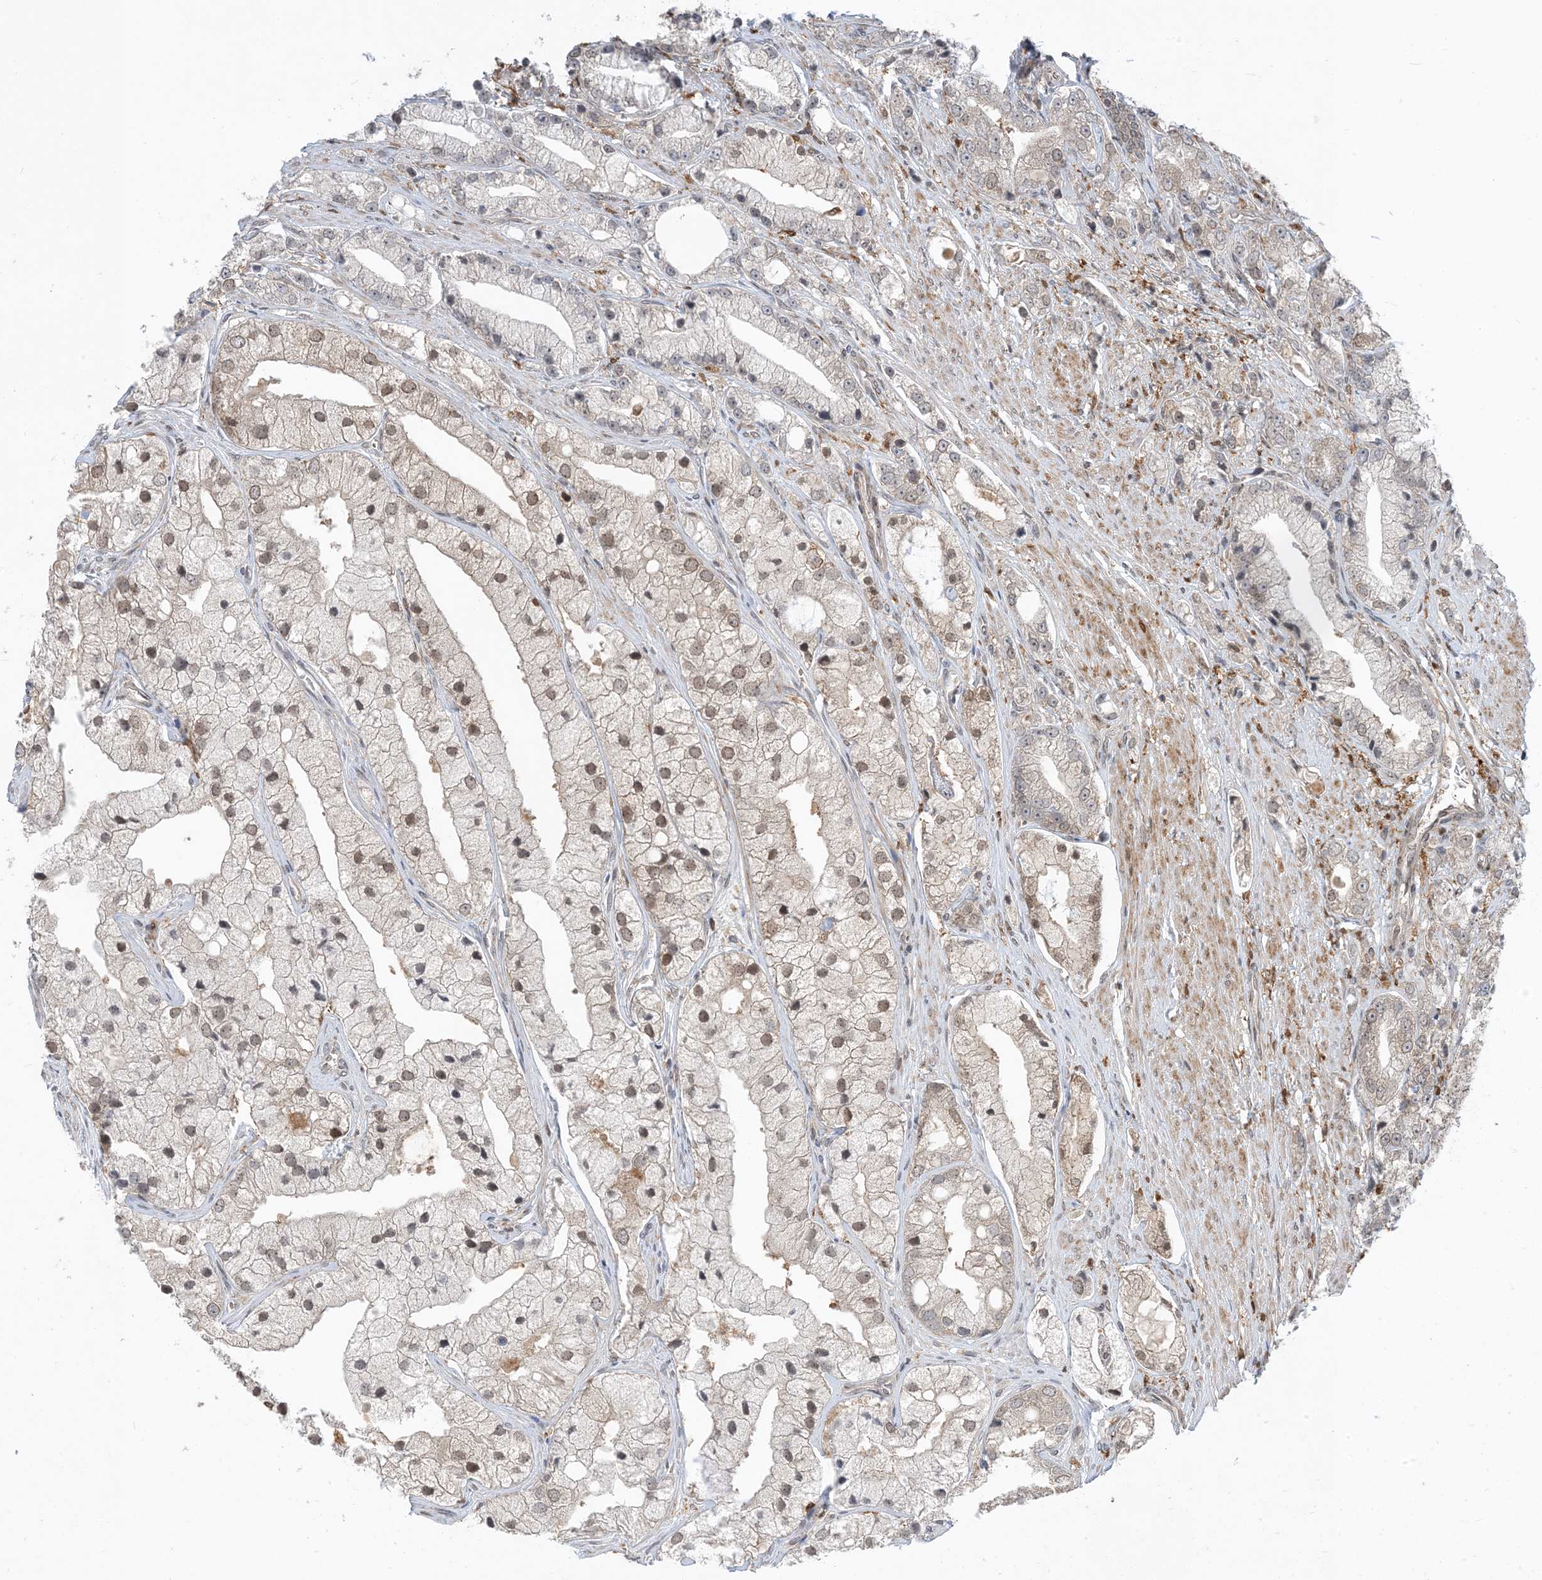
{"staining": {"intensity": "weak", "quantity": "<25%", "location": "nuclear"}, "tissue": "prostate cancer", "cell_type": "Tumor cells", "image_type": "cancer", "snomed": [{"axis": "morphology", "description": "Adenocarcinoma, High grade"}, {"axis": "topography", "description": "Prostate"}], "caption": "This is an immunohistochemistry image of high-grade adenocarcinoma (prostate). There is no positivity in tumor cells.", "gene": "NAGK", "patient": {"sex": "male", "age": 50}}